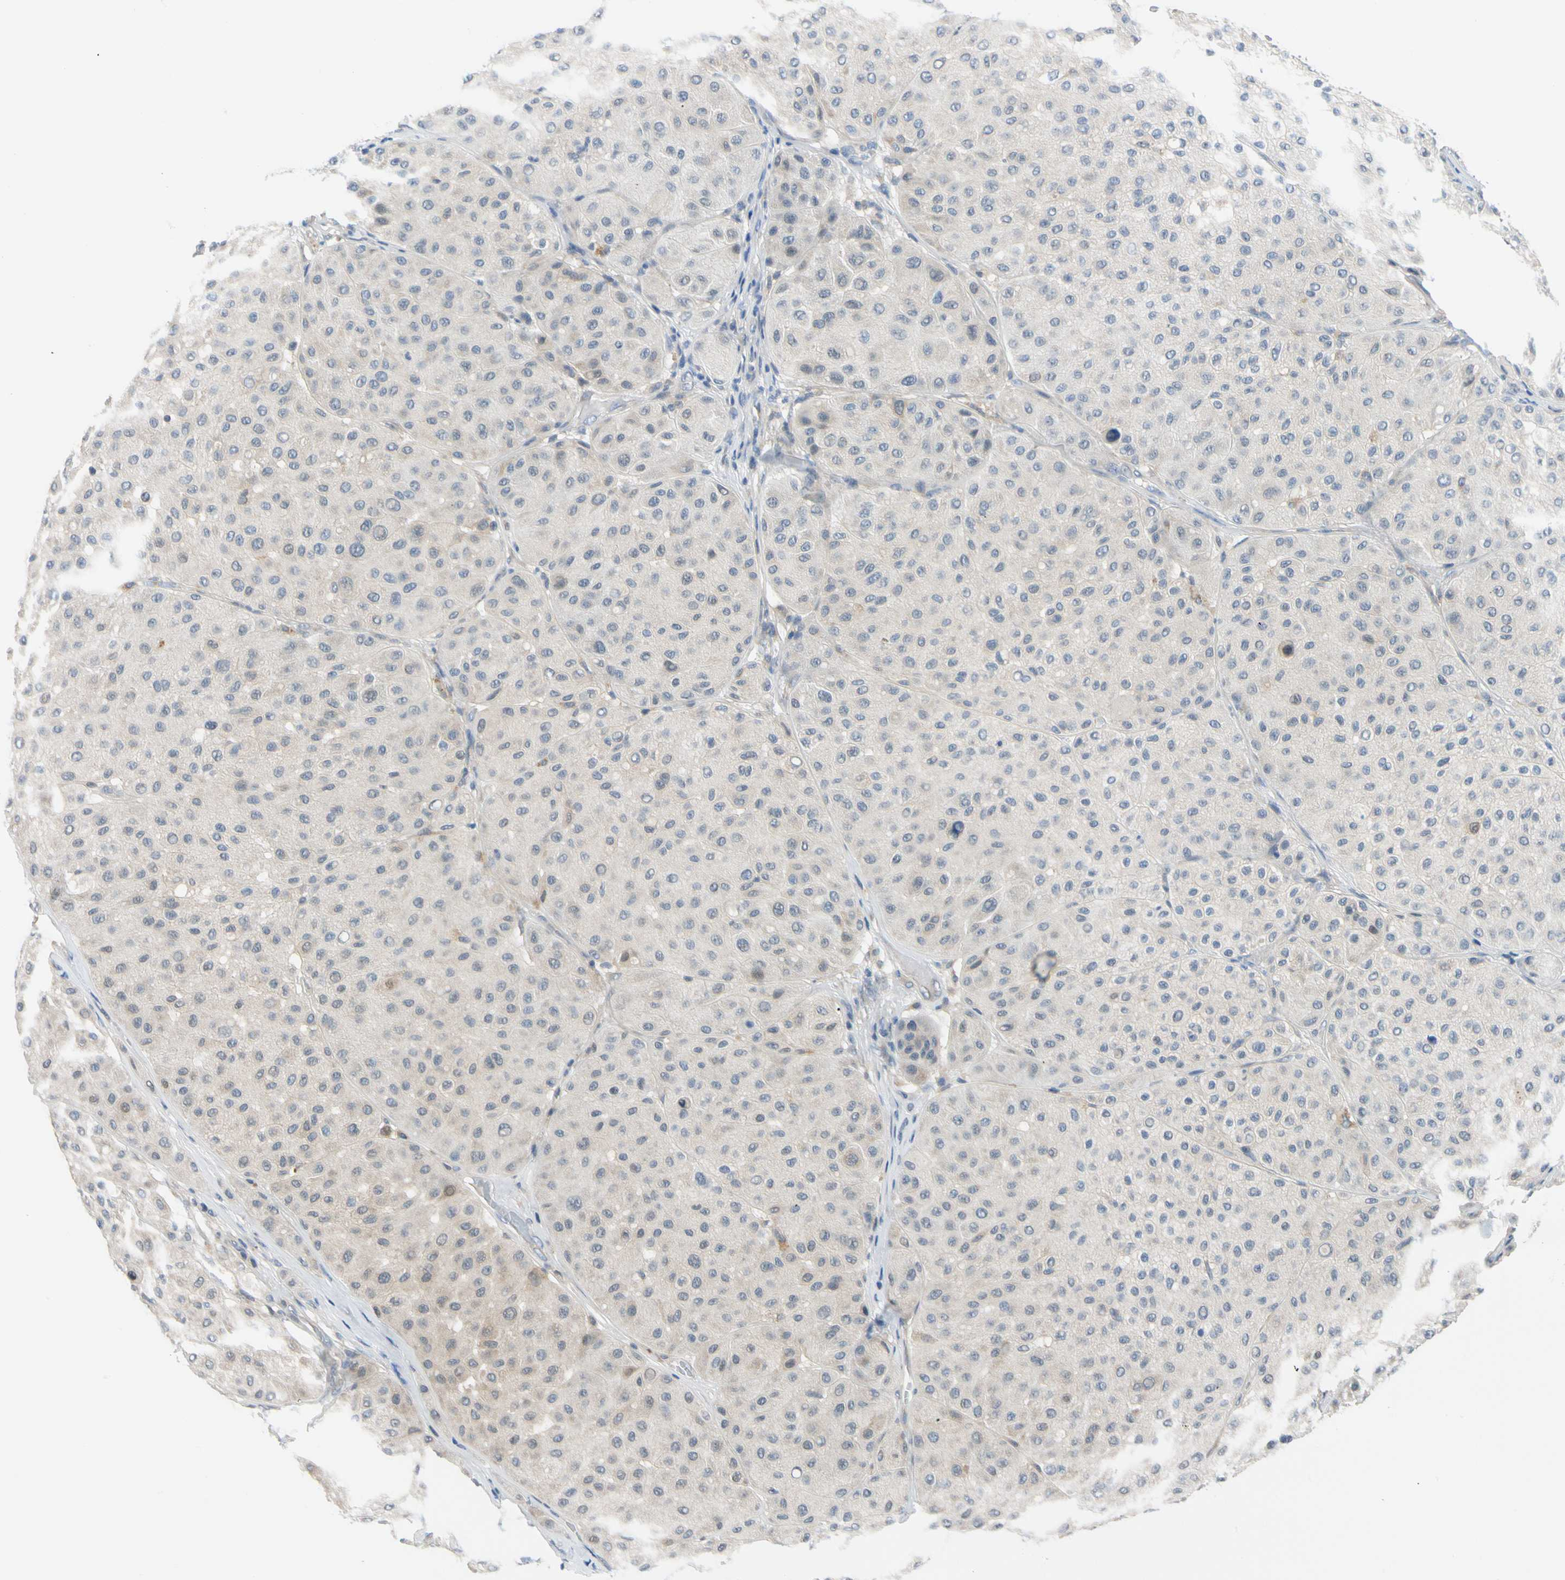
{"staining": {"intensity": "weak", "quantity": "25%-75%", "location": "cytoplasmic/membranous"}, "tissue": "melanoma", "cell_type": "Tumor cells", "image_type": "cancer", "snomed": [{"axis": "morphology", "description": "Normal tissue, NOS"}, {"axis": "morphology", "description": "Malignant melanoma, Metastatic site"}, {"axis": "topography", "description": "Skin"}], "caption": "There is low levels of weak cytoplasmic/membranous expression in tumor cells of malignant melanoma (metastatic site), as demonstrated by immunohistochemical staining (brown color).", "gene": "SEC23B", "patient": {"sex": "male", "age": 41}}